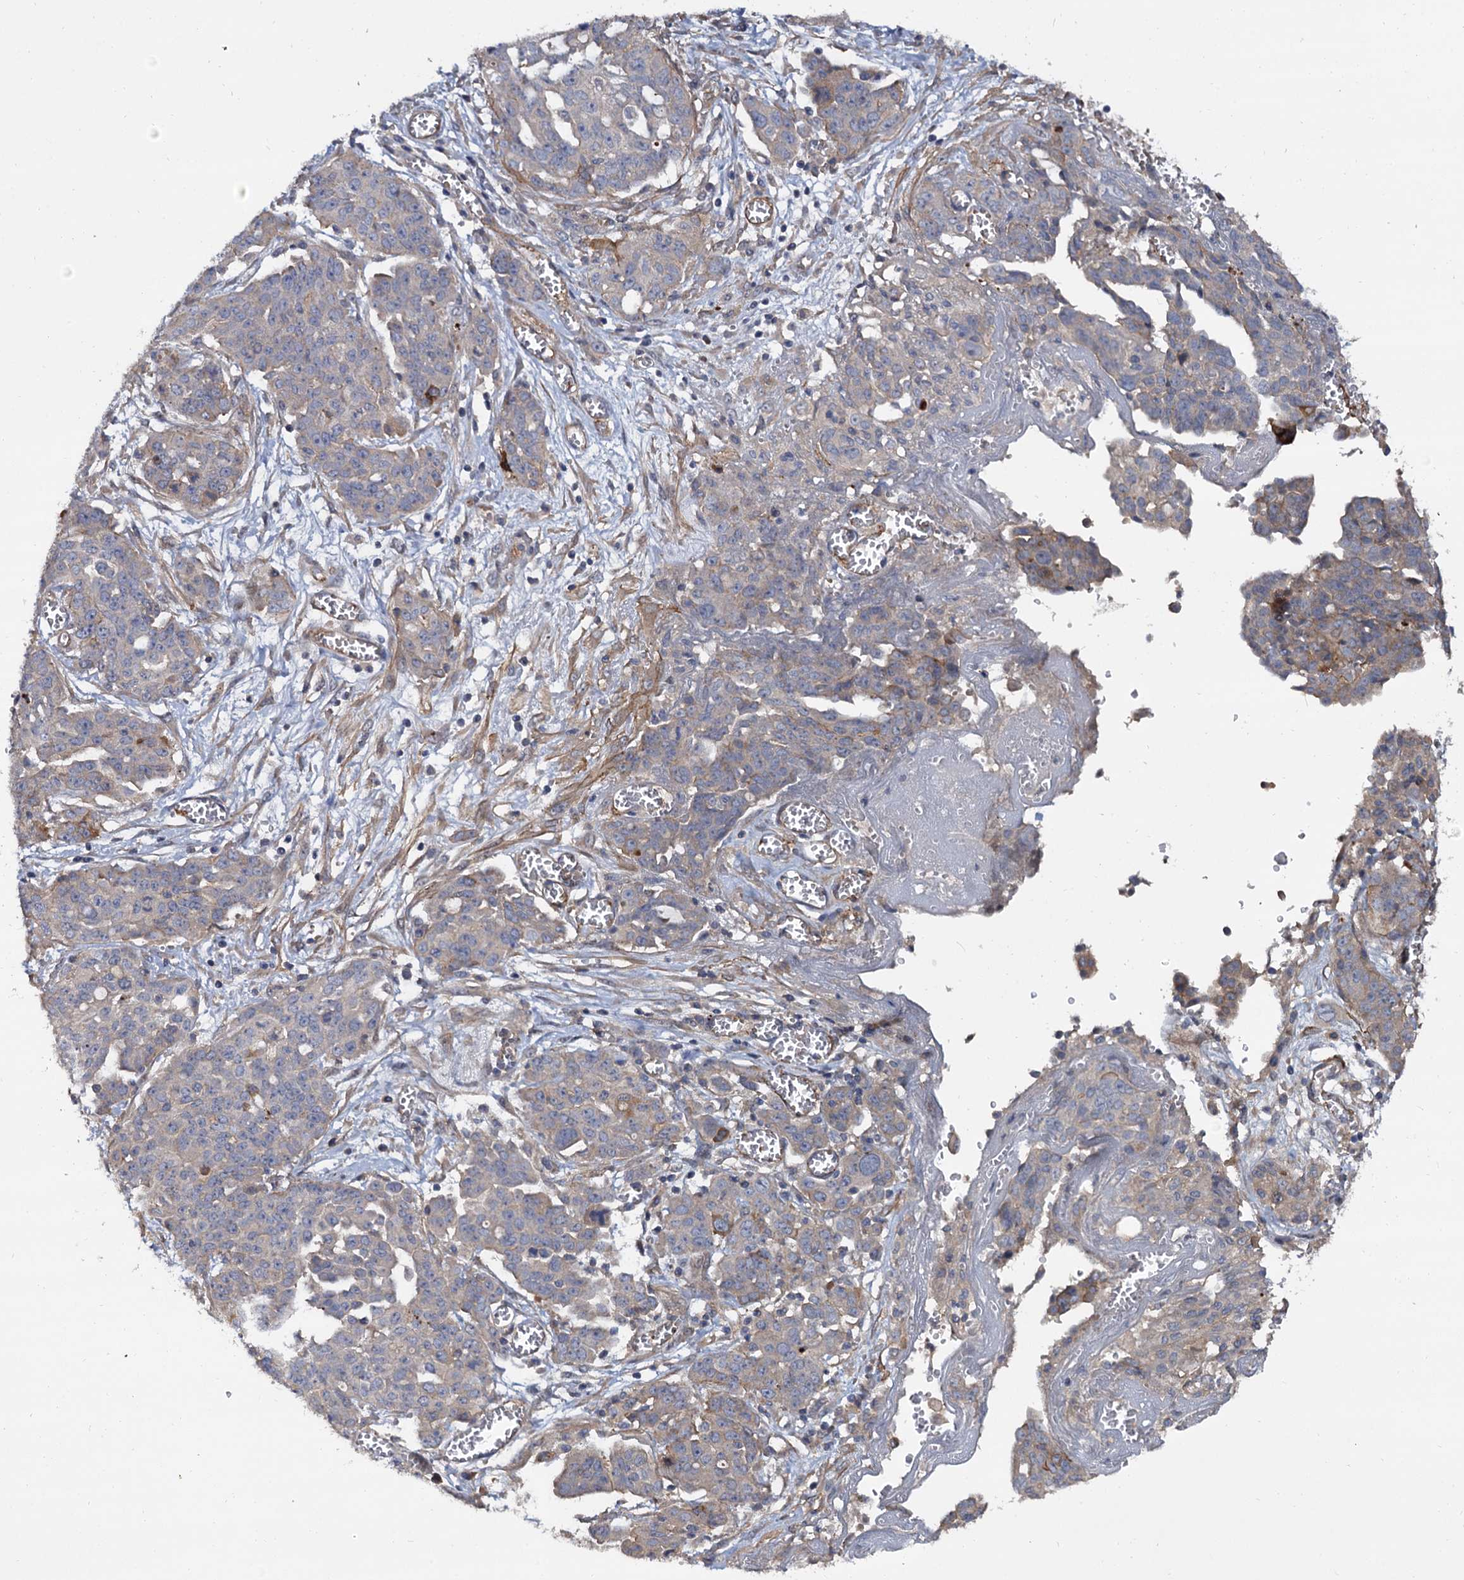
{"staining": {"intensity": "moderate", "quantity": "<25%", "location": "cytoplasmic/membranous"}, "tissue": "ovarian cancer", "cell_type": "Tumor cells", "image_type": "cancer", "snomed": [{"axis": "morphology", "description": "Cystadenocarcinoma, serous, NOS"}, {"axis": "topography", "description": "Soft tissue"}, {"axis": "topography", "description": "Ovary"}], "caption": "Immunohistochemical staining of human ovarian cancer (serous cystadenocarcinoma) reveals low levels of moderate cytoplasmic/membranous staining in about <25% of tumor cells. (DAB (3,3'-diaminobenzidine) IHC, brown staining for protein, blue staining for nuclei).", "gene": "ISM2", "patient": {"sex": "female", "age": 57}}